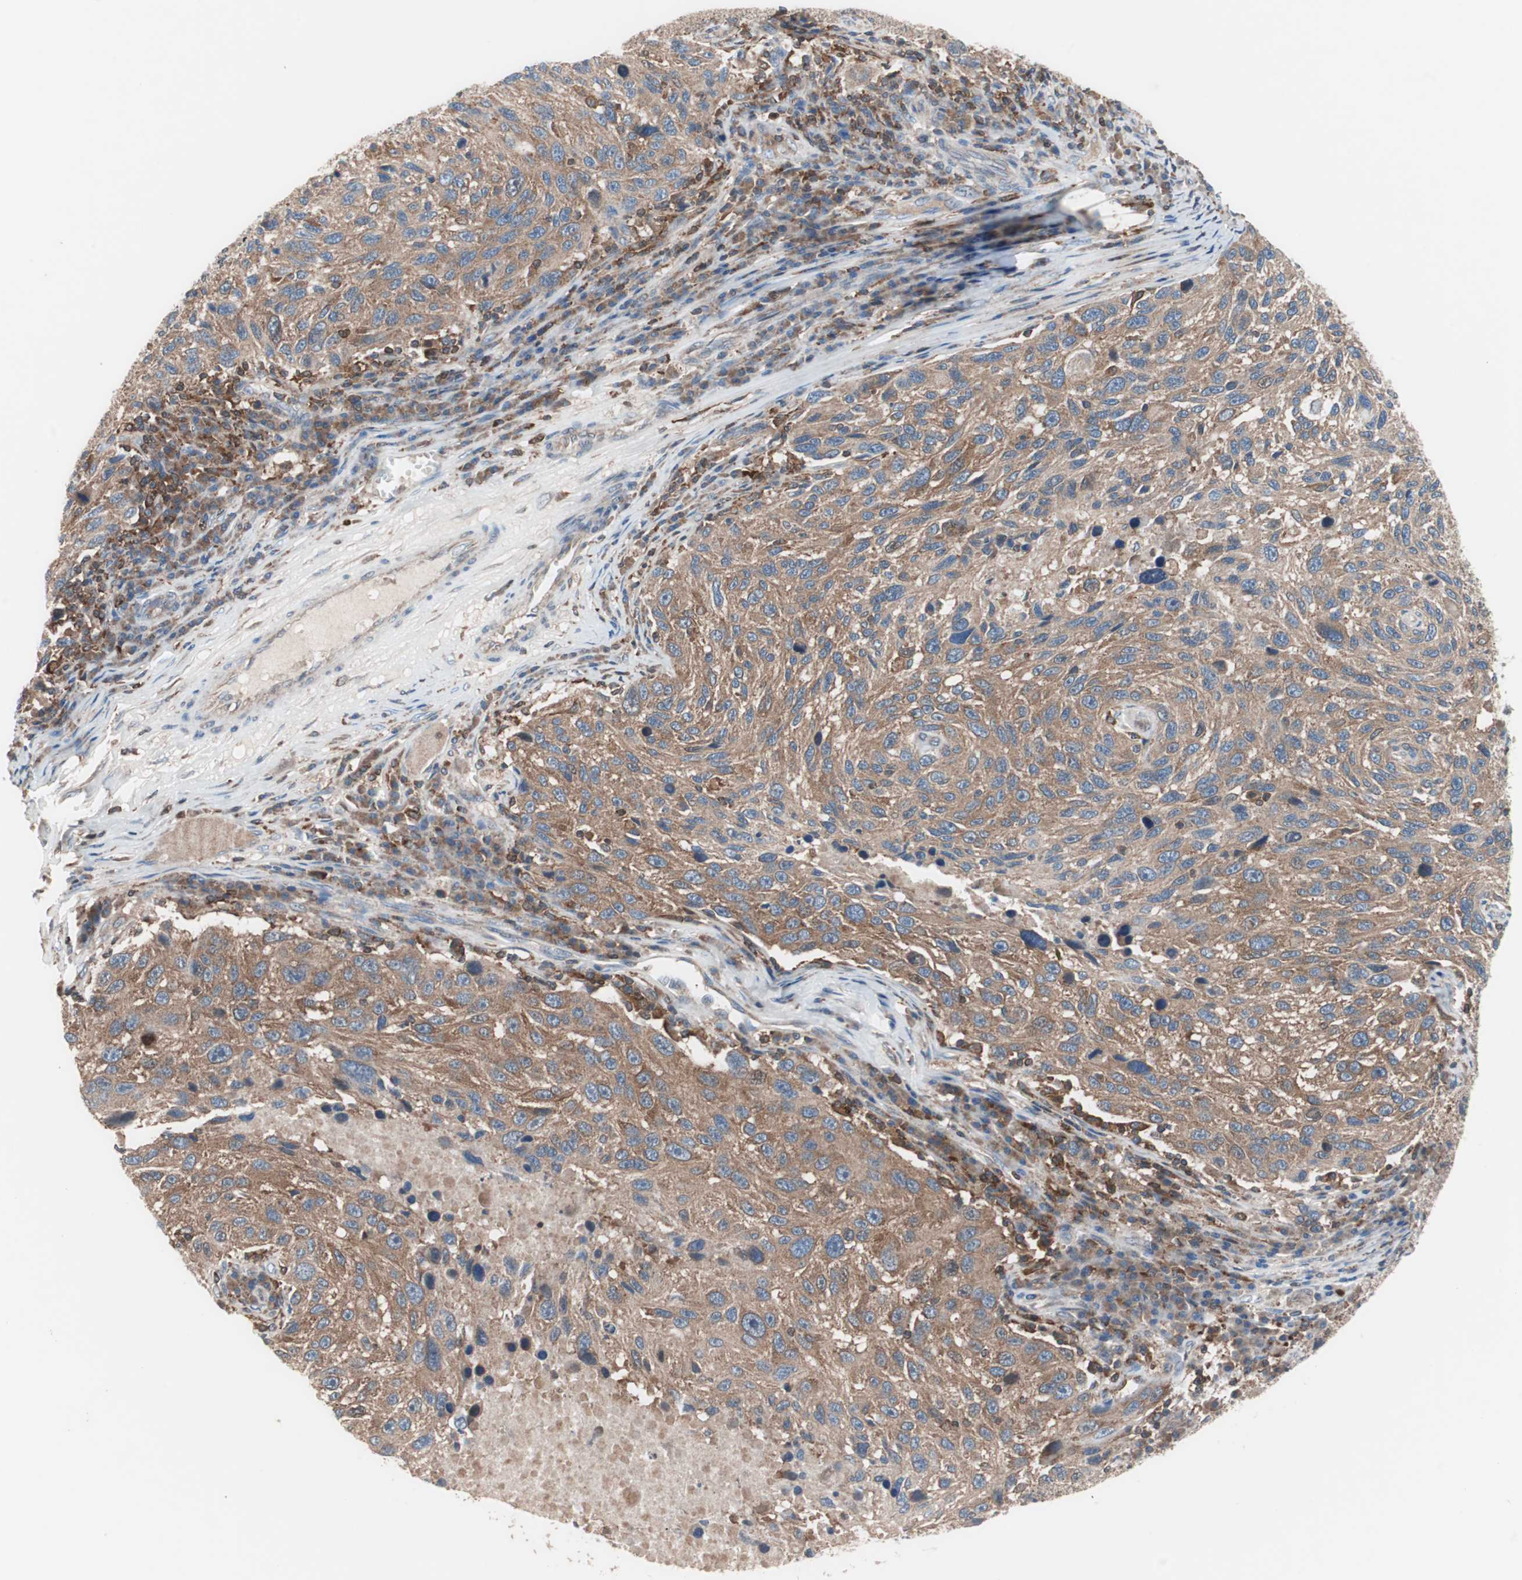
{"staining": {"intensity": "moderate", "quantity": ">75%", "location": "cytoplasmic/membranous"}, "tissue": "melanoma", "cell_type": "Tumor cells", "image_type": "cancer", "snomed": [{"axis": "morphology", "description": "Malignant melanoma, NOS"}, {"axis": "topography", "description": "Skin"}], "caption": "This is an image of IHC staining of malignant melanoma, which shows moderate staining in the cytoplasmic/membranous of tumor cells.", "gene": "PIK3R1", "patient": {"sex": "male", "age": 53}}